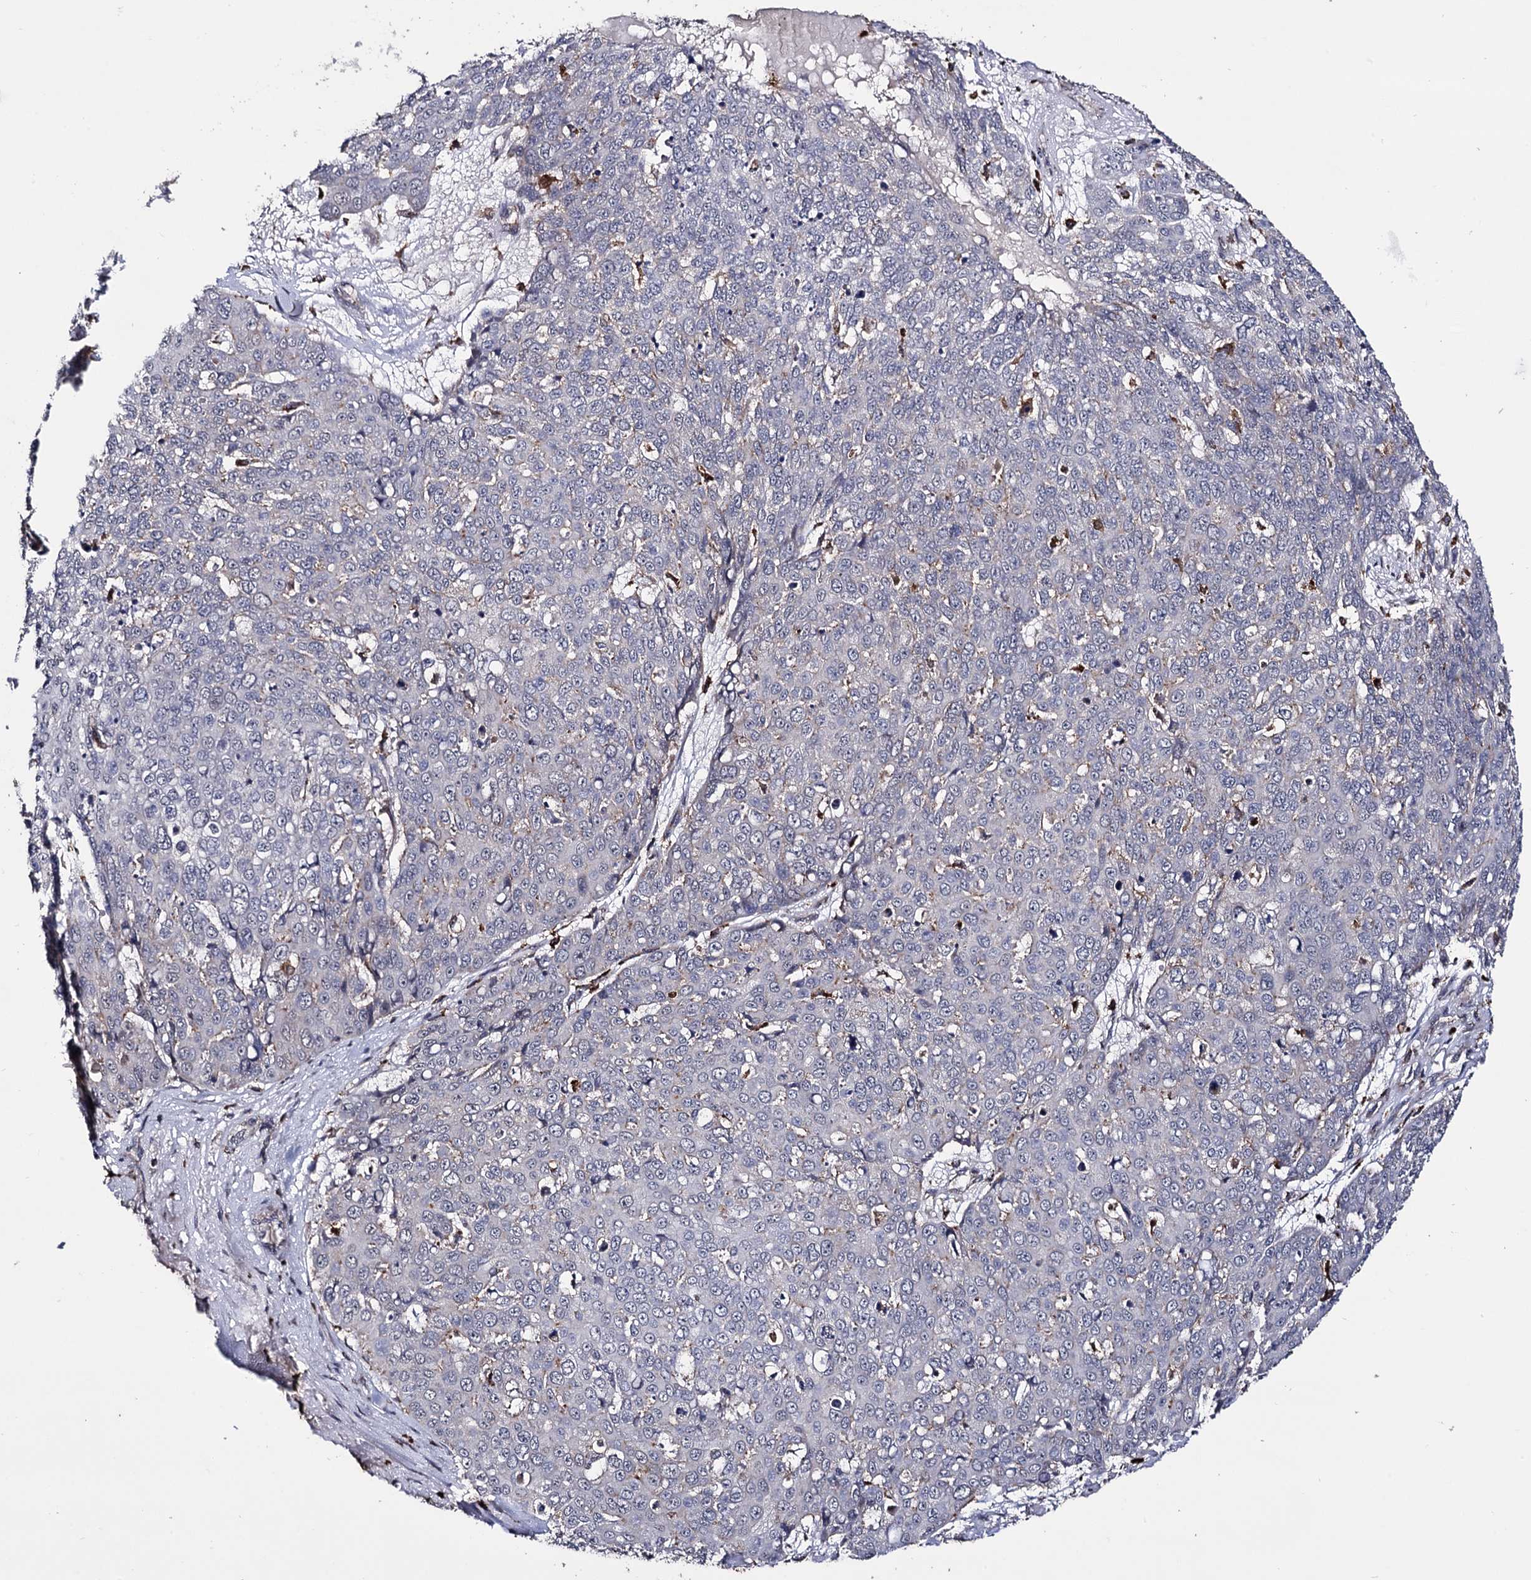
{"staining": {"intensity": "negative", "quantity": "none", "location": "none"}, "tissue": "skin cancer", "cell_type": "Tumor cells", "image_type": "cancer", "snomed": [{"axis": "morphology", "description": "Squamous cell carcinoma, NOS"}, {"axis": "topography", "description": "Skin"}], "caption": "IHC of skin squamous cell carcinoma reveals no staining in tumor cells.", "gene": "MICAL2", "patient": {"sex": "male", "age": 71}}